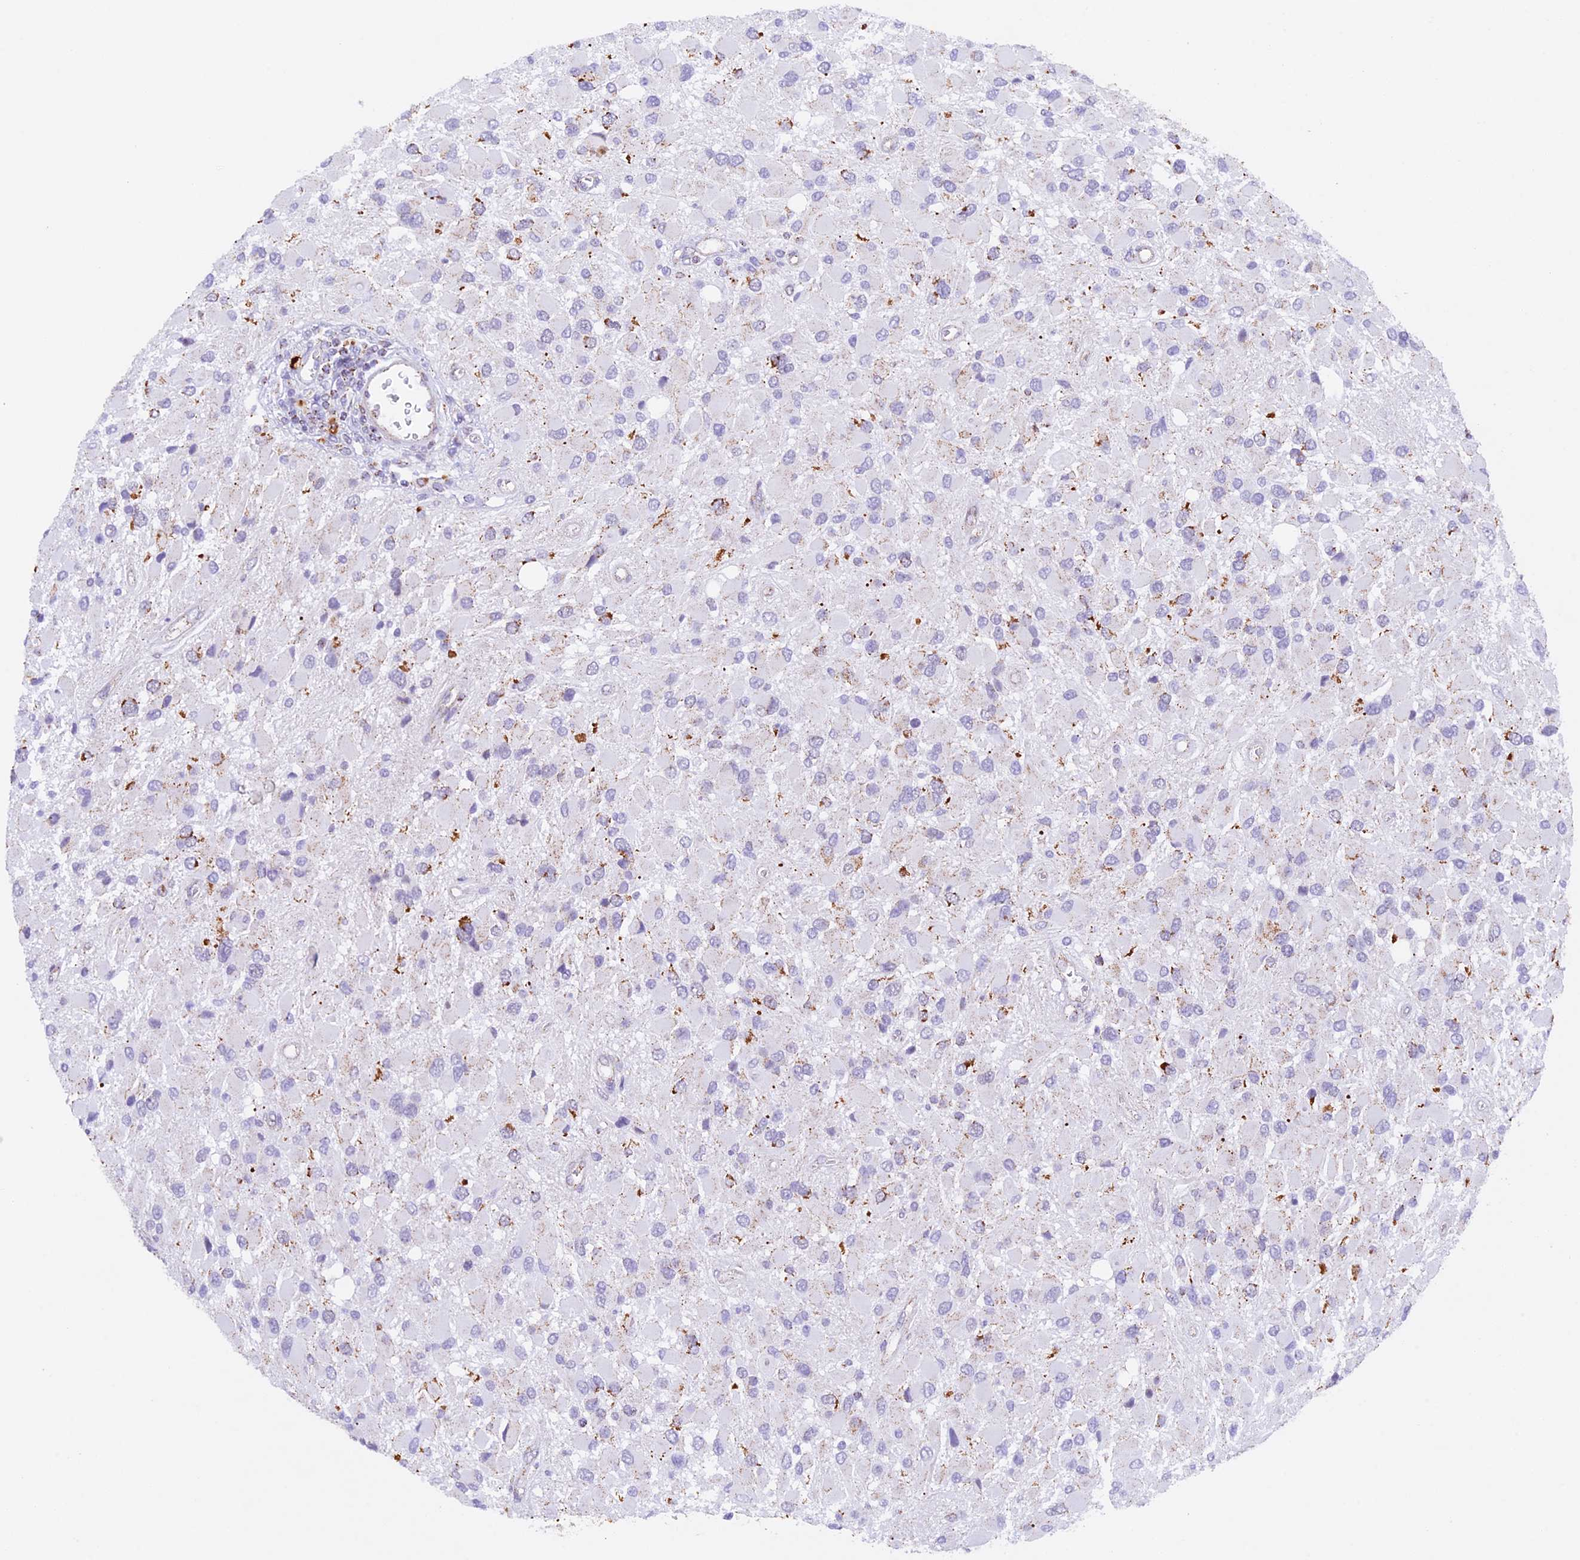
{"staining": {"intensity": "moderate", "quantity": "<25%", "location": "cytoplasmic/membranous"}, "tissue": "glioma", "cell_type": "Tumor cells", "image_type": "cancer", "snomed": [{"axis": "morphology", "description": "Glioma, malignant, High grade"}, {"axis": "topography", "description": "Brain"}], "caption": "The photomicrograph demonstrates staining of malignant glioma (high-grade), revealing moderate cytoplasmic/membranous protein positivity (brown color) within tumor cells.", "gene": "TFAM", "patient": {"sex": "male", "age": 53}}